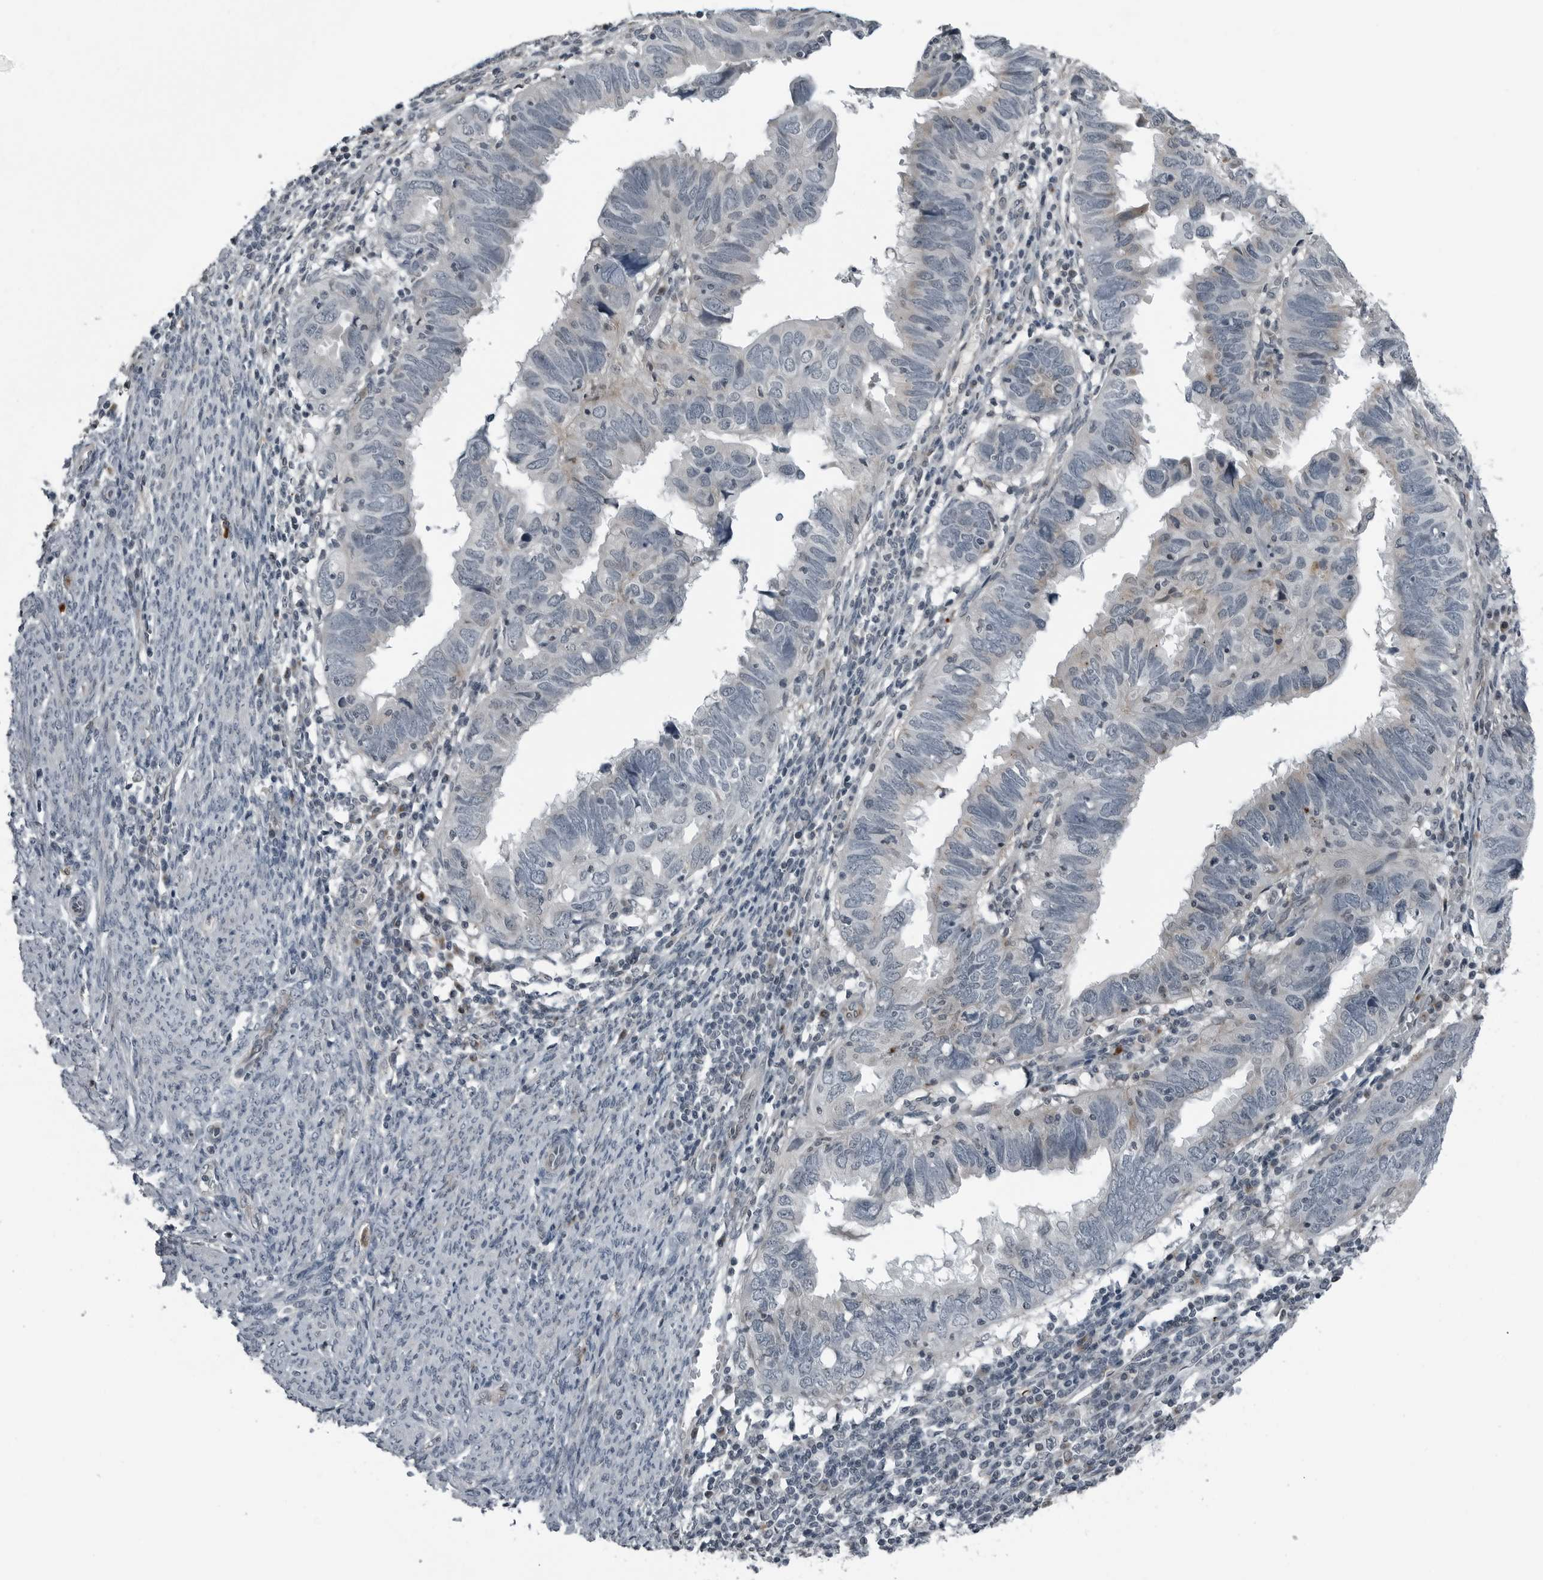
{"staining": {"intensity": "negative", "quantity": "none", "location": "none"}, "tissue": "endometrial cancer", "cell_type": "Tumor cells", "image_type": "cancer", "snomed": [{"axis": "morphology", "description": "Adenocarcinoma, NOS"}, {"axis": "topography", "description": "Uterus"}], "caption": "Tumor cells are negative for protein expression in human endometrial cancer. (DAB (3,3'-diaminobenzidine) IHC with hematoxylin counter stain).", "gene": "GAK", "patient": {"sex": "female", "age": 77}}